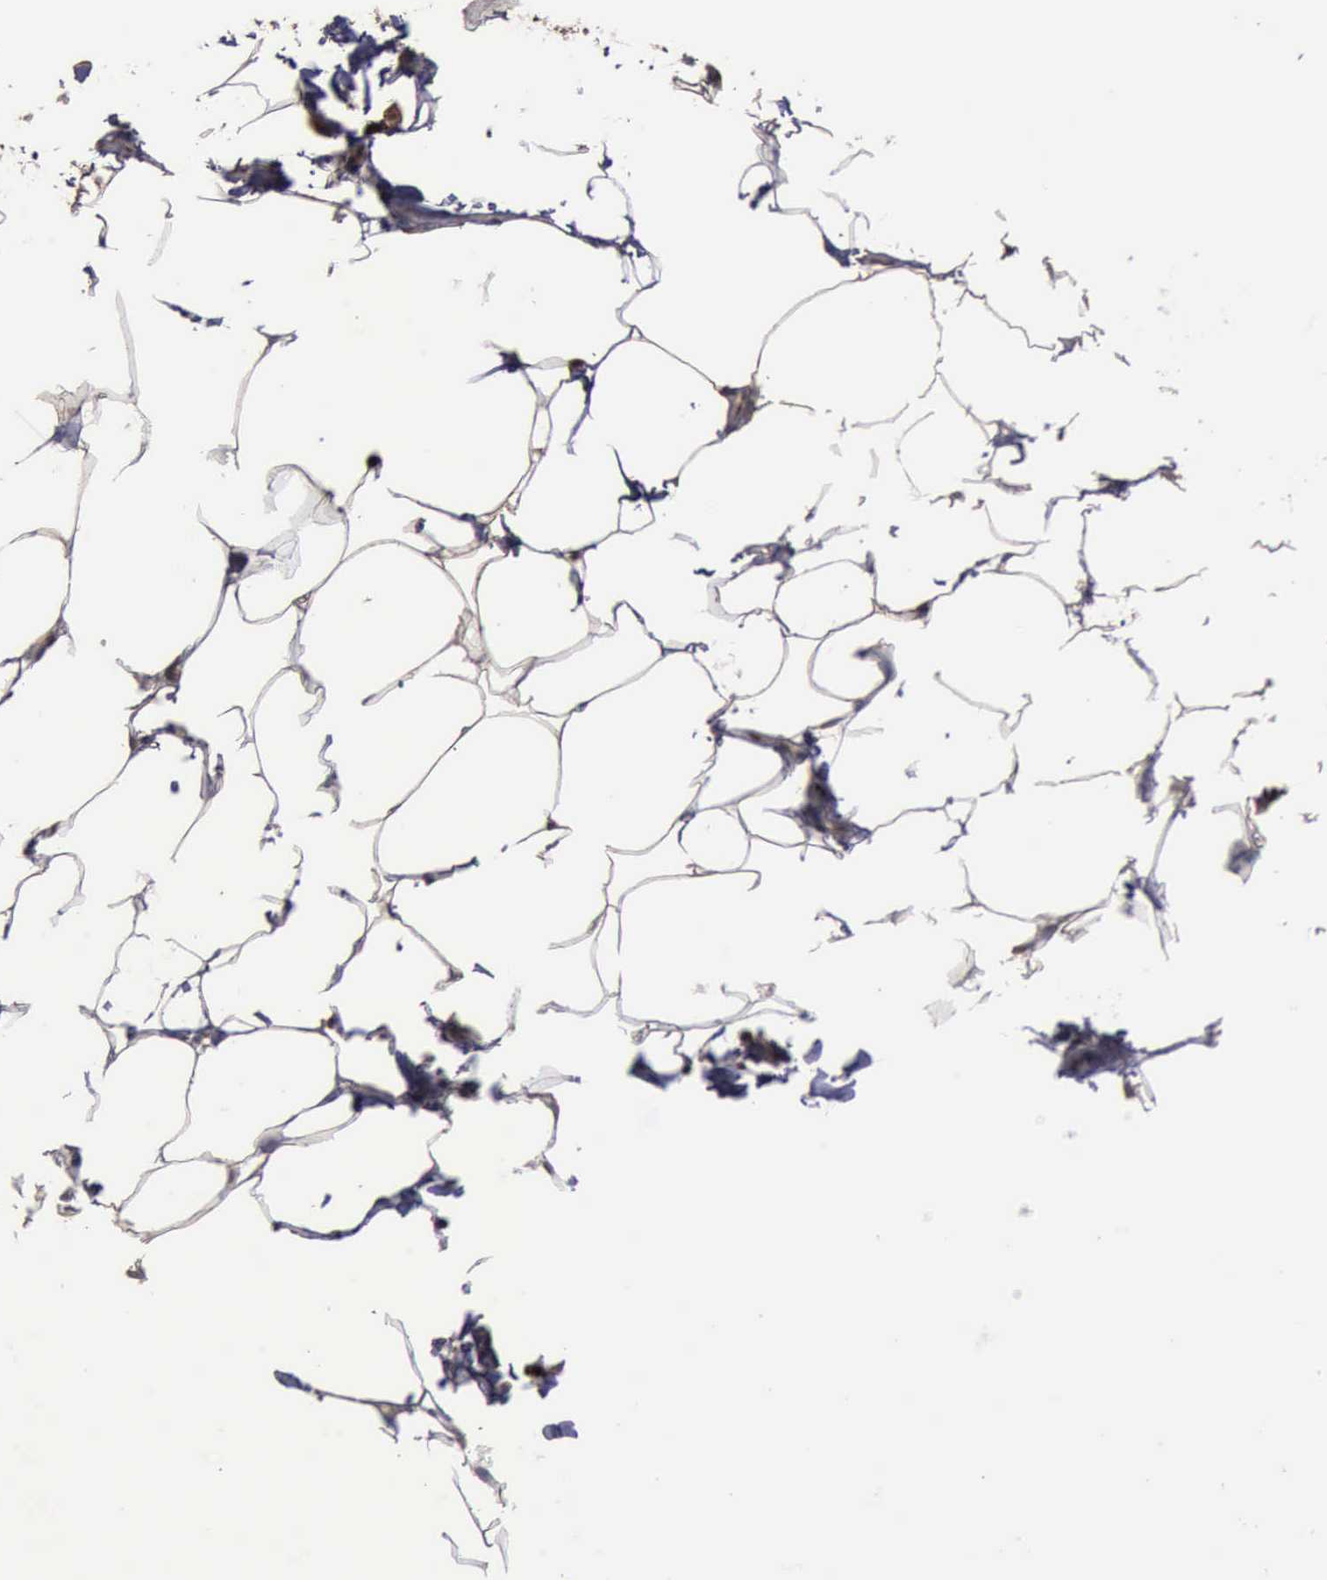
{"staining": {"intensity": "strong", "quantity": ">75%", "location": "nuclear"}, "tissue": "adipose tissue", "cell_type": "Adipocytes", "image_type": "normal", "snomed": [{"axis": "morphology", "description": "Normal tissue, NOS"}, {"axis": "topography", "description": "Vascular tissue"}], "caption": "High-magnification brightfield microscopy of benign adipose tissue stained with DAB (3,3'-diaminobenzidine) (brown) and counterstained with hematoxylin (blue). adipocytes exhibit strong nuclear positivity is seen in approximately>75% of cells. (Brightfield microscopy of DAB IHC at high magnification).", "gene": "TRMT2A", "patient": {"sex": "male", "age": 41}}